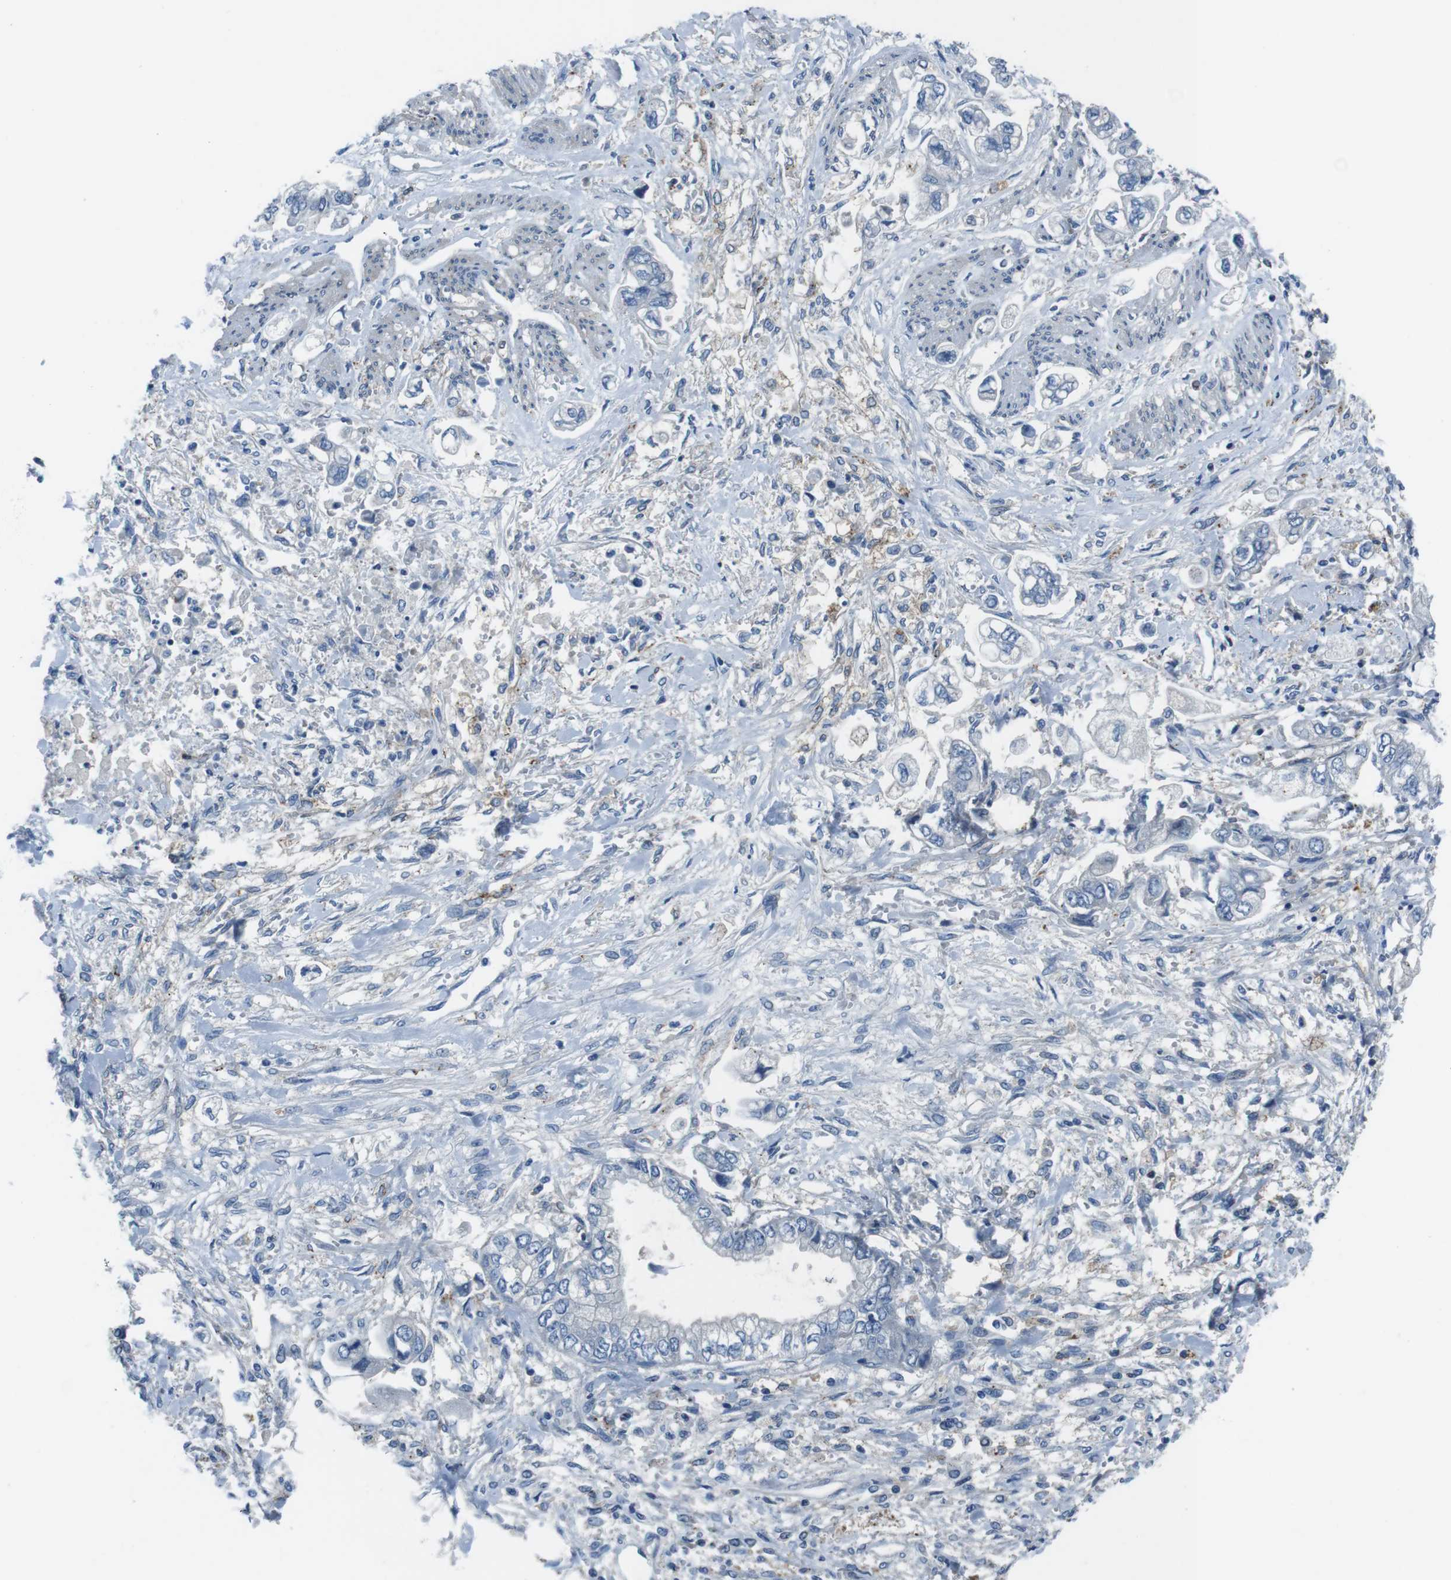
{"staining": {"intensity": "negative", "quantity": "none", "location": "none"}, "tissue": "stomach cancer", "cell_type": "Tumor cells", "image_type": "cancer", "snomed": [{"axis": "morphology", "description": "Normal tissue, NOS"}, {"axis": "morphology", "description": "Adenocarcinoma, NOS"}, {"axis": "topography", "description": "Stomach"}], "caption": "A high-resolution image shows IHC staining of stomach adenocarcinoma, which displays no significant positivity in tumor cells.", "gene": "TULP3", "patient": {"sex": "male", "age": 62}}